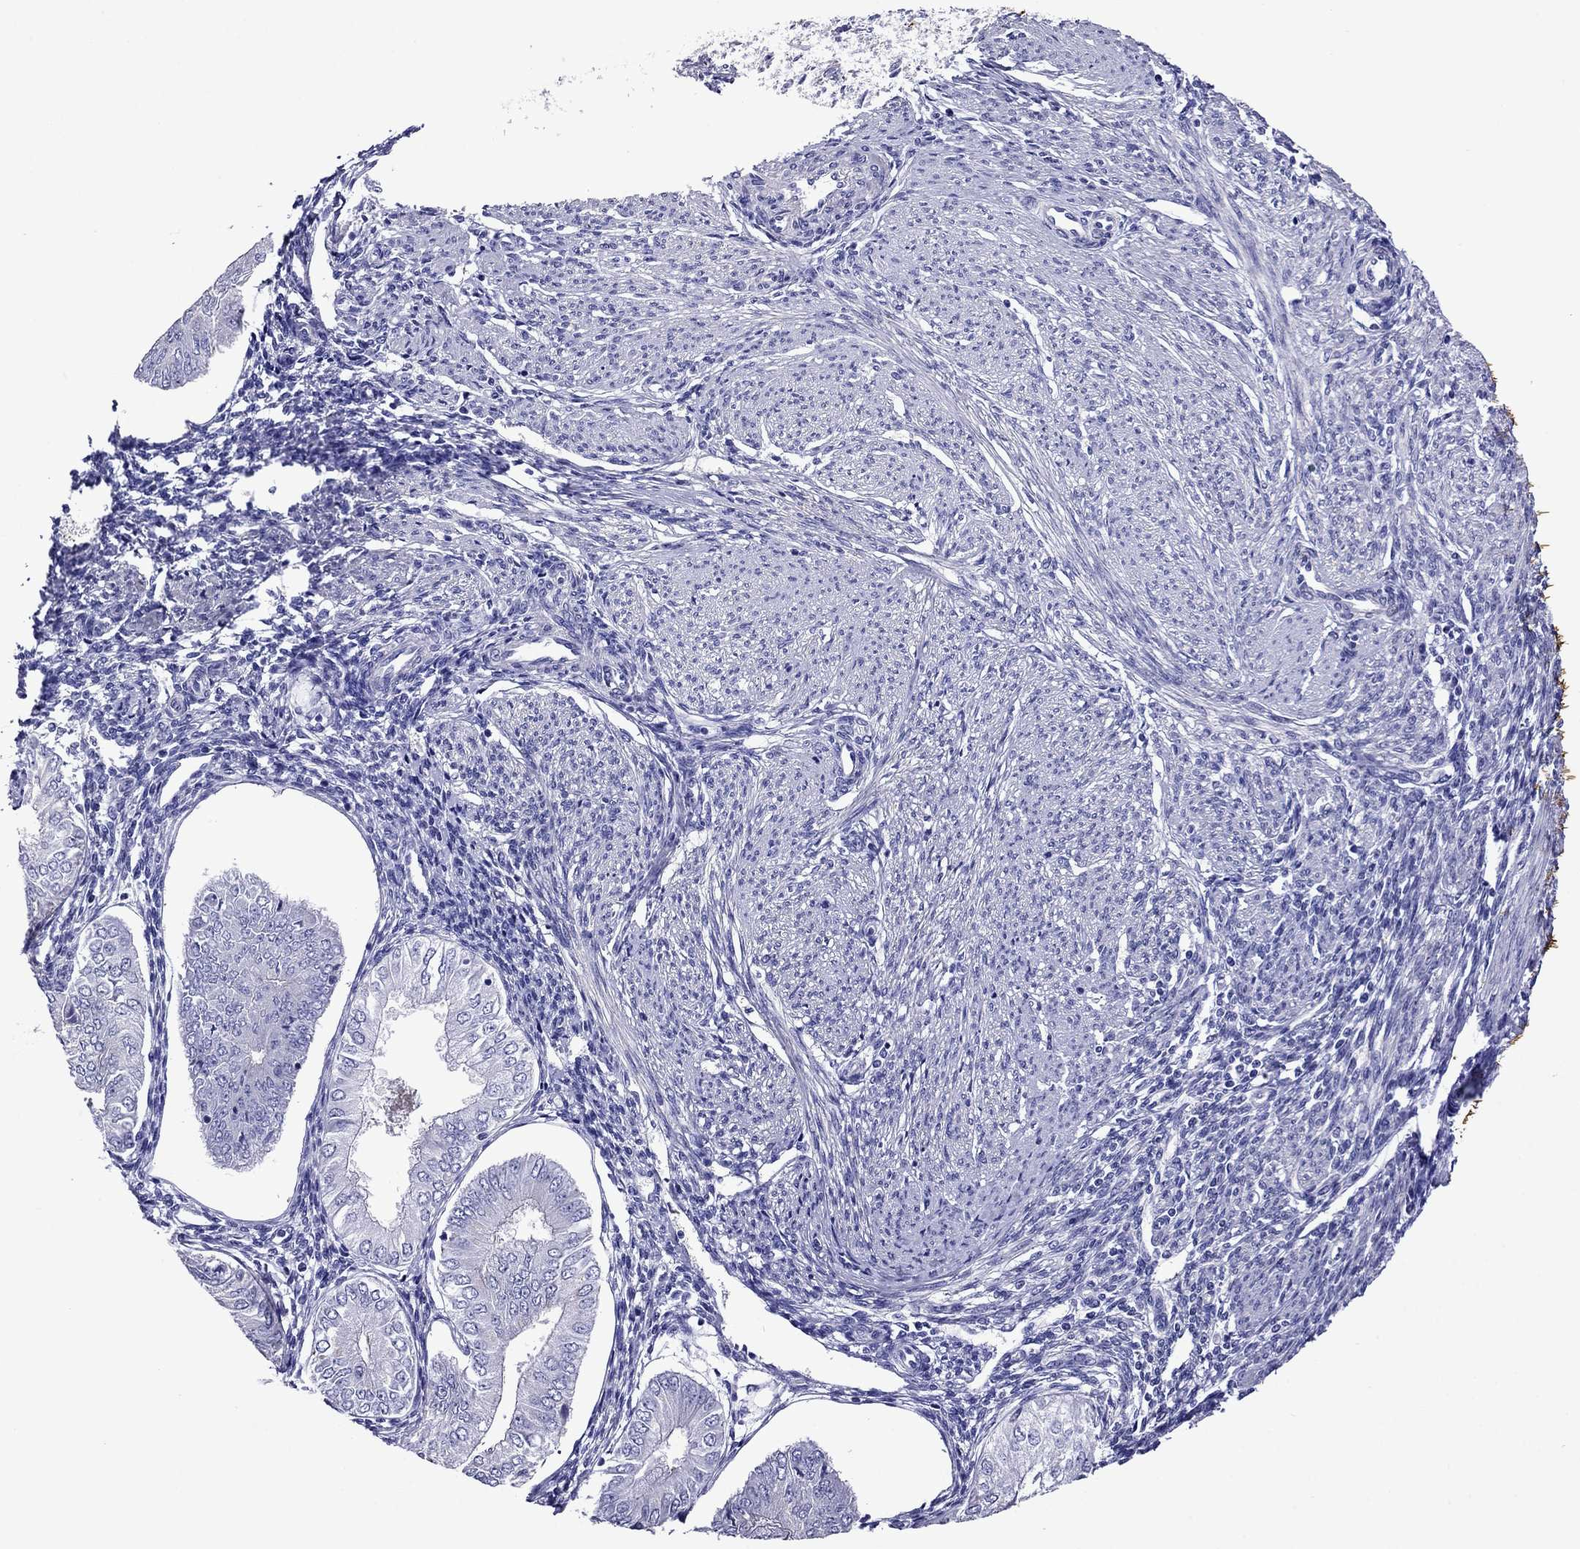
{"staining": {"intensity": "negative", "quantity": "none", "location": "none"}, "tissue": "endometrial cancer", "cell_type": "Tumor cells", "image_type": "cancer", "snomed": [{"axis": "morphology", "description": "Adenocarcinoma, NOS"}, {"axis": "topography", "description": "Endometrium"}], "caption": "Immunohistochemistry image of adenocarcinoma (endometrial) stained for a protein (brown), which exhibits no positivity in tumor cells.", "gene": "SCG2", "patient": {"sex": "female", "age": 53}}